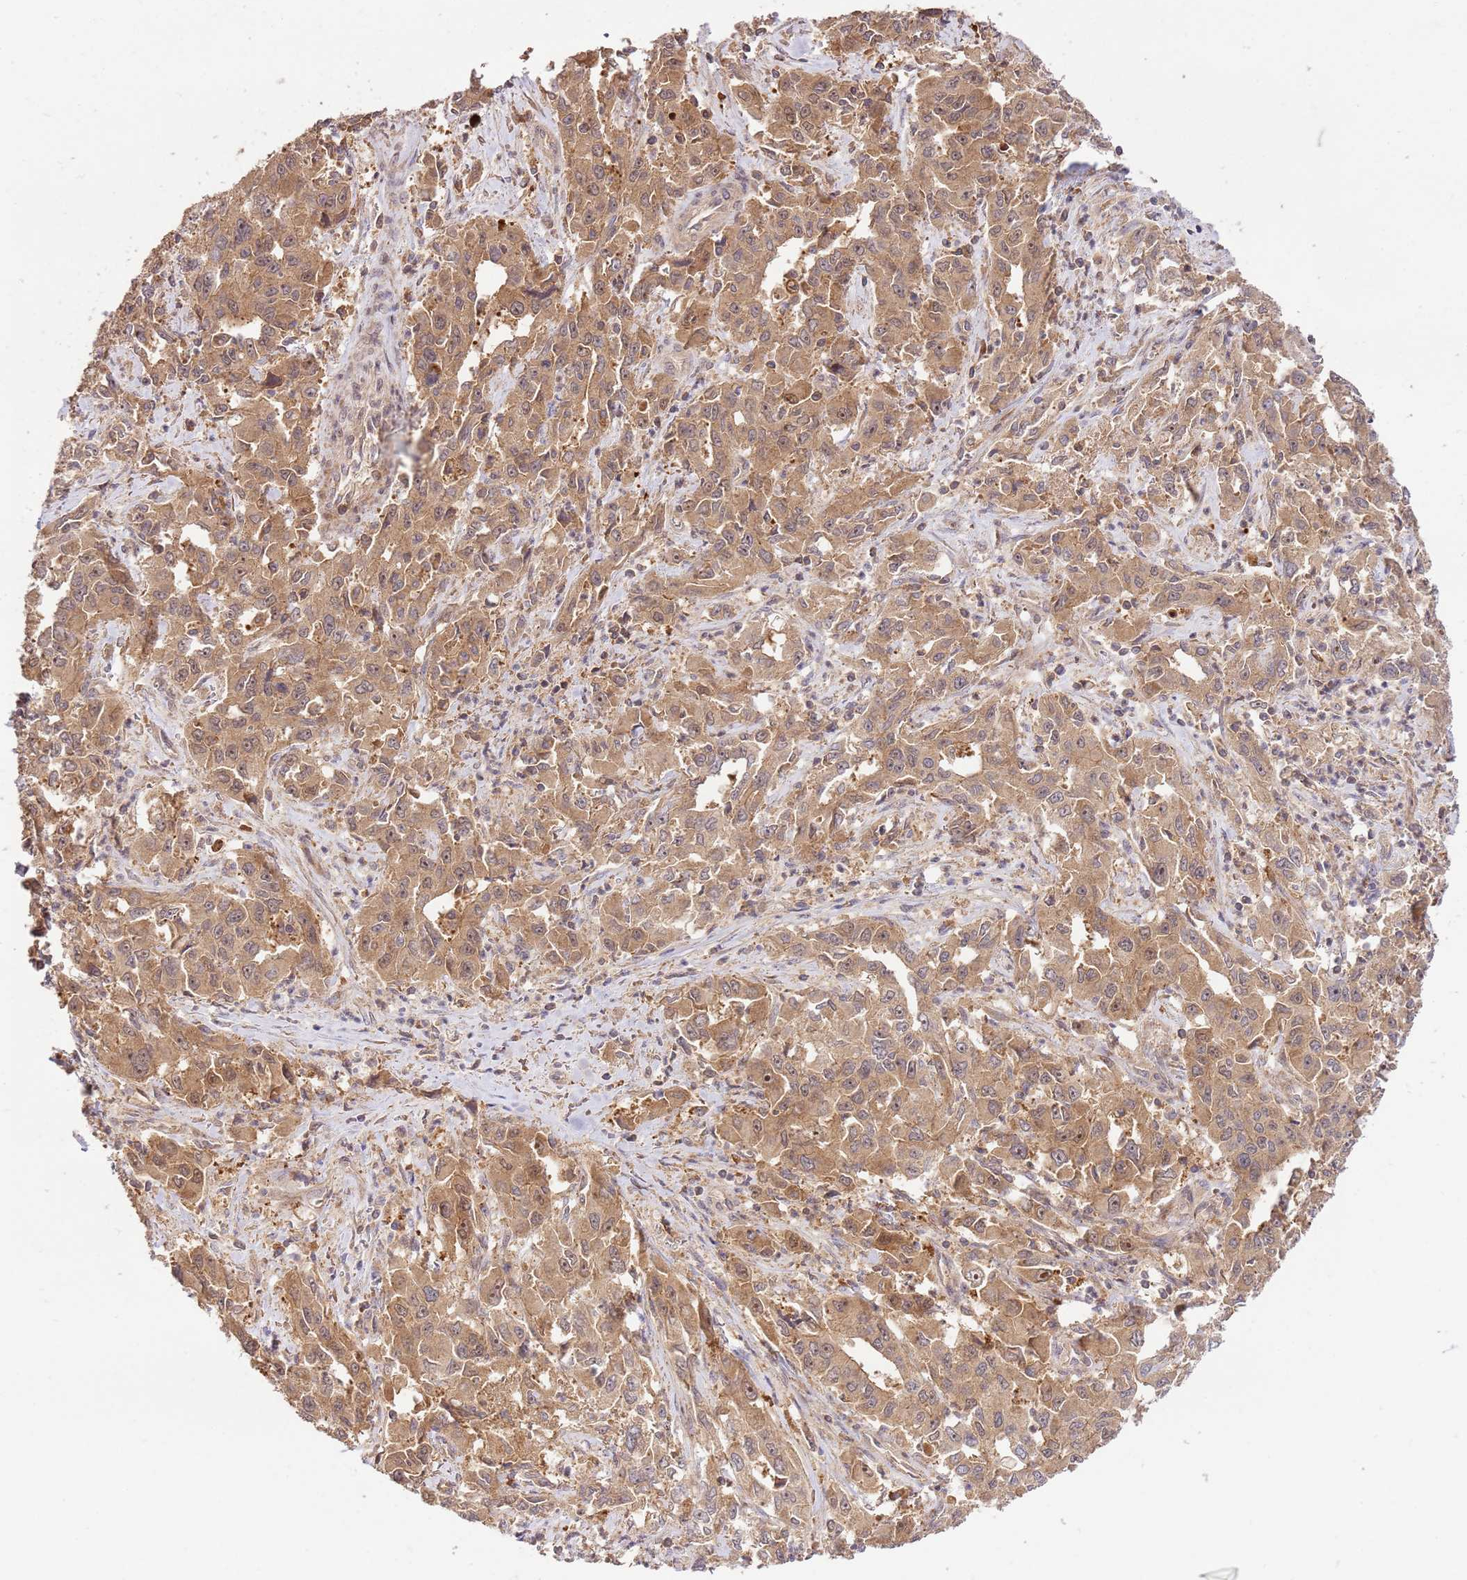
{"staining": {"intensity": "moderate", "quantity": ">75%", "location": "cytoplasmic/membranous,nuclear"}, "tissue": "liver cancer", "cell_type": "Tumor cells", "image_type": "cancer", "snomed": [{"axis": "morphology", "description": "Carcinoma, Hepatocellular, NOS"}, {"axis": "topography", "description": "Liver"}], "caption": "High-magnification brightfield microscopy of liver hepatocellular carcinoma stained with DAB (3,3'-diaminobenzidine) (brown) and counterstained with hematoxylin (blue). tumor cells exhibit moderate cytoplasmic/membranous and nuclear expression is appreciated in about>75% of cells.", "gene": "GAREM1", "patient": {"sex": "male", "age": 63}}